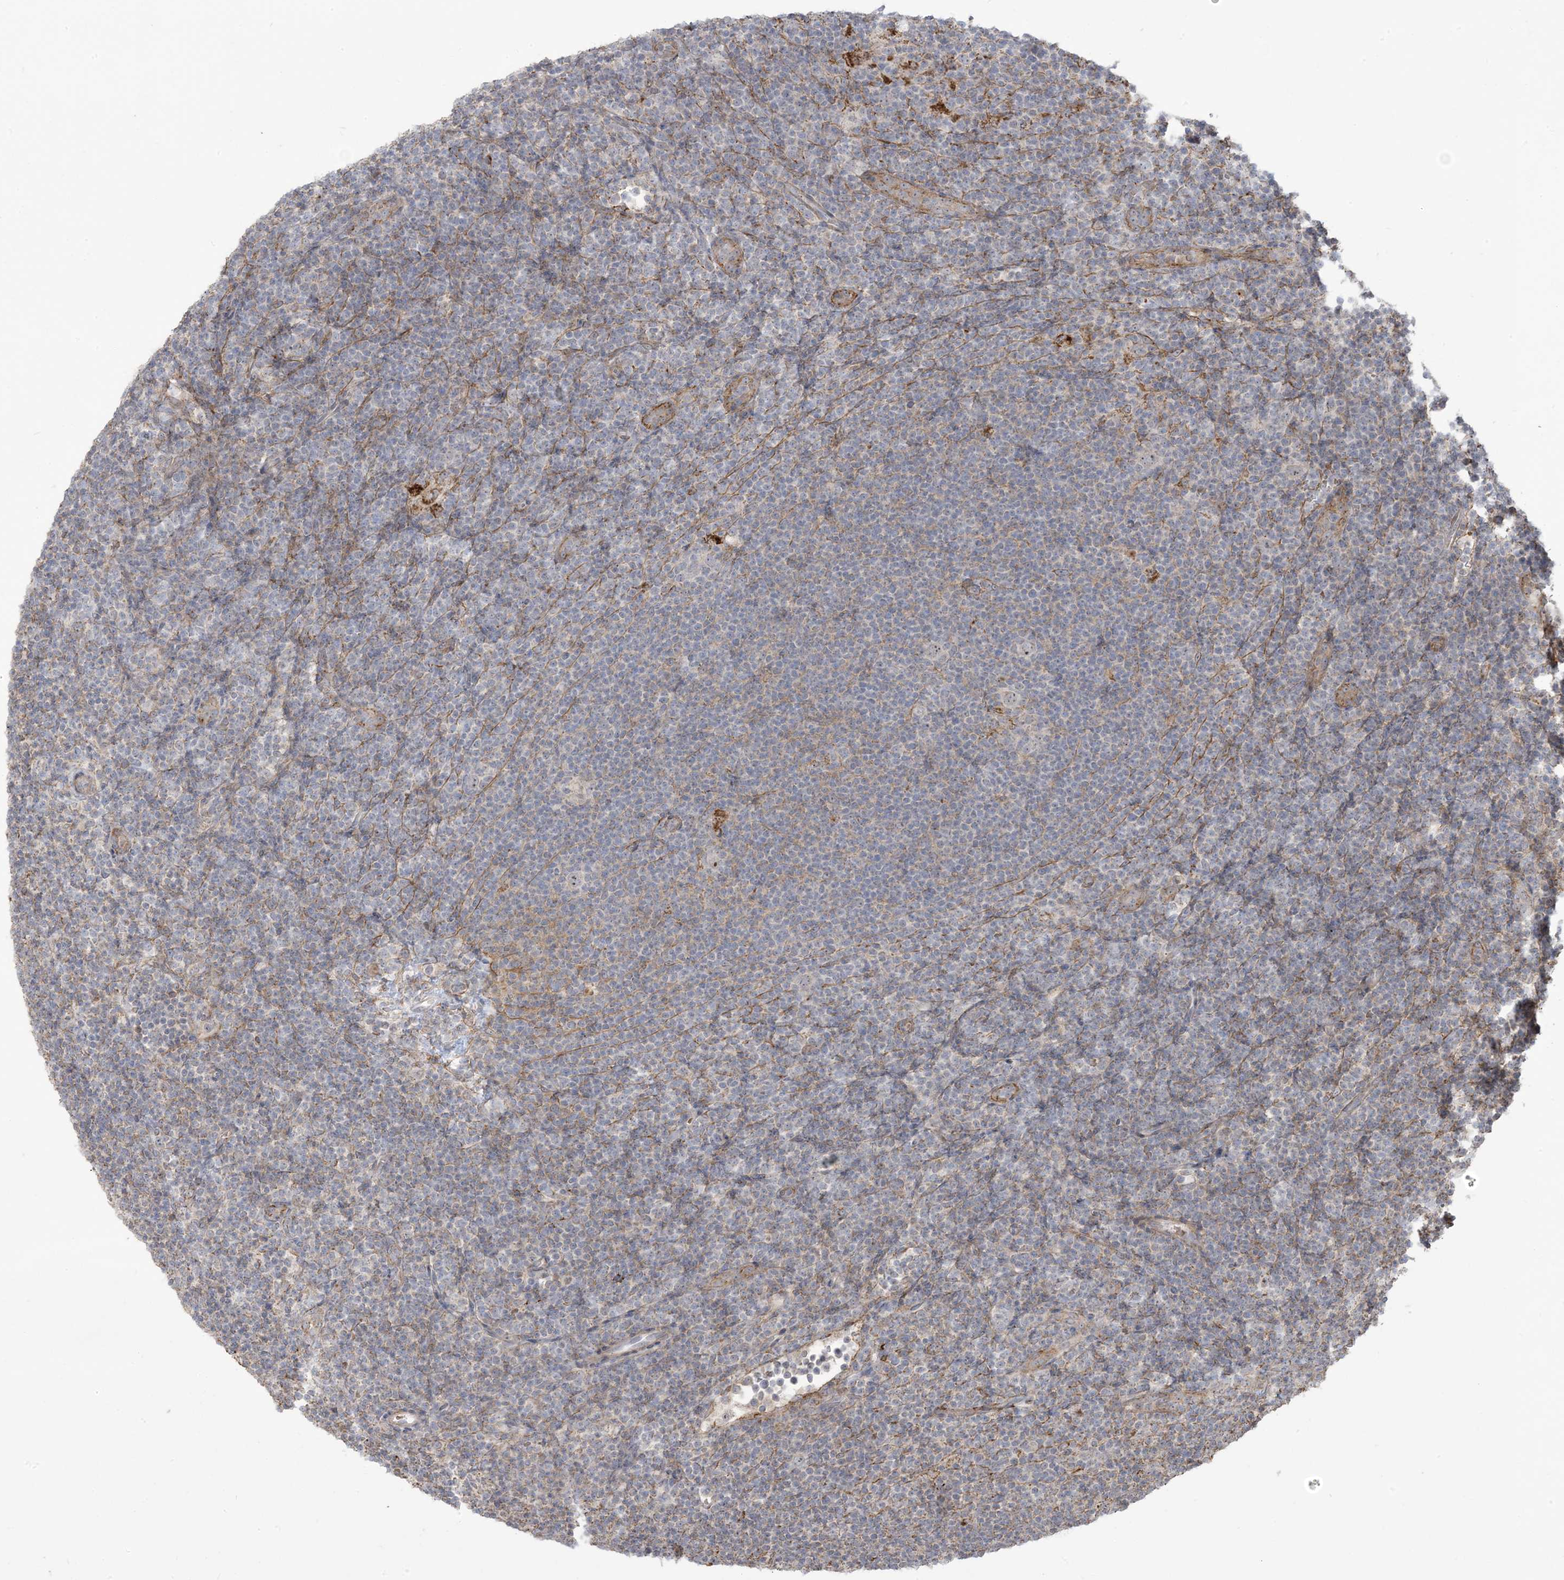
{"staining": {"intensity": "weak", "quantity": "<25%", "location": "nuclear"}, "tissue": "lymphoma", "cell_type": "Tumor cells", "image_type": "cancer", "snomed": [{"axis": "morphology", "description": "Hodgkin's disease, NOS"}, {"axis": "topography", "description": "Lymph node"}], "caption": "IHC of lymphoma shows no positivity in tumor cells.", "gene": "KLHL18", "patient": {"sex": "female", "age": 57}}